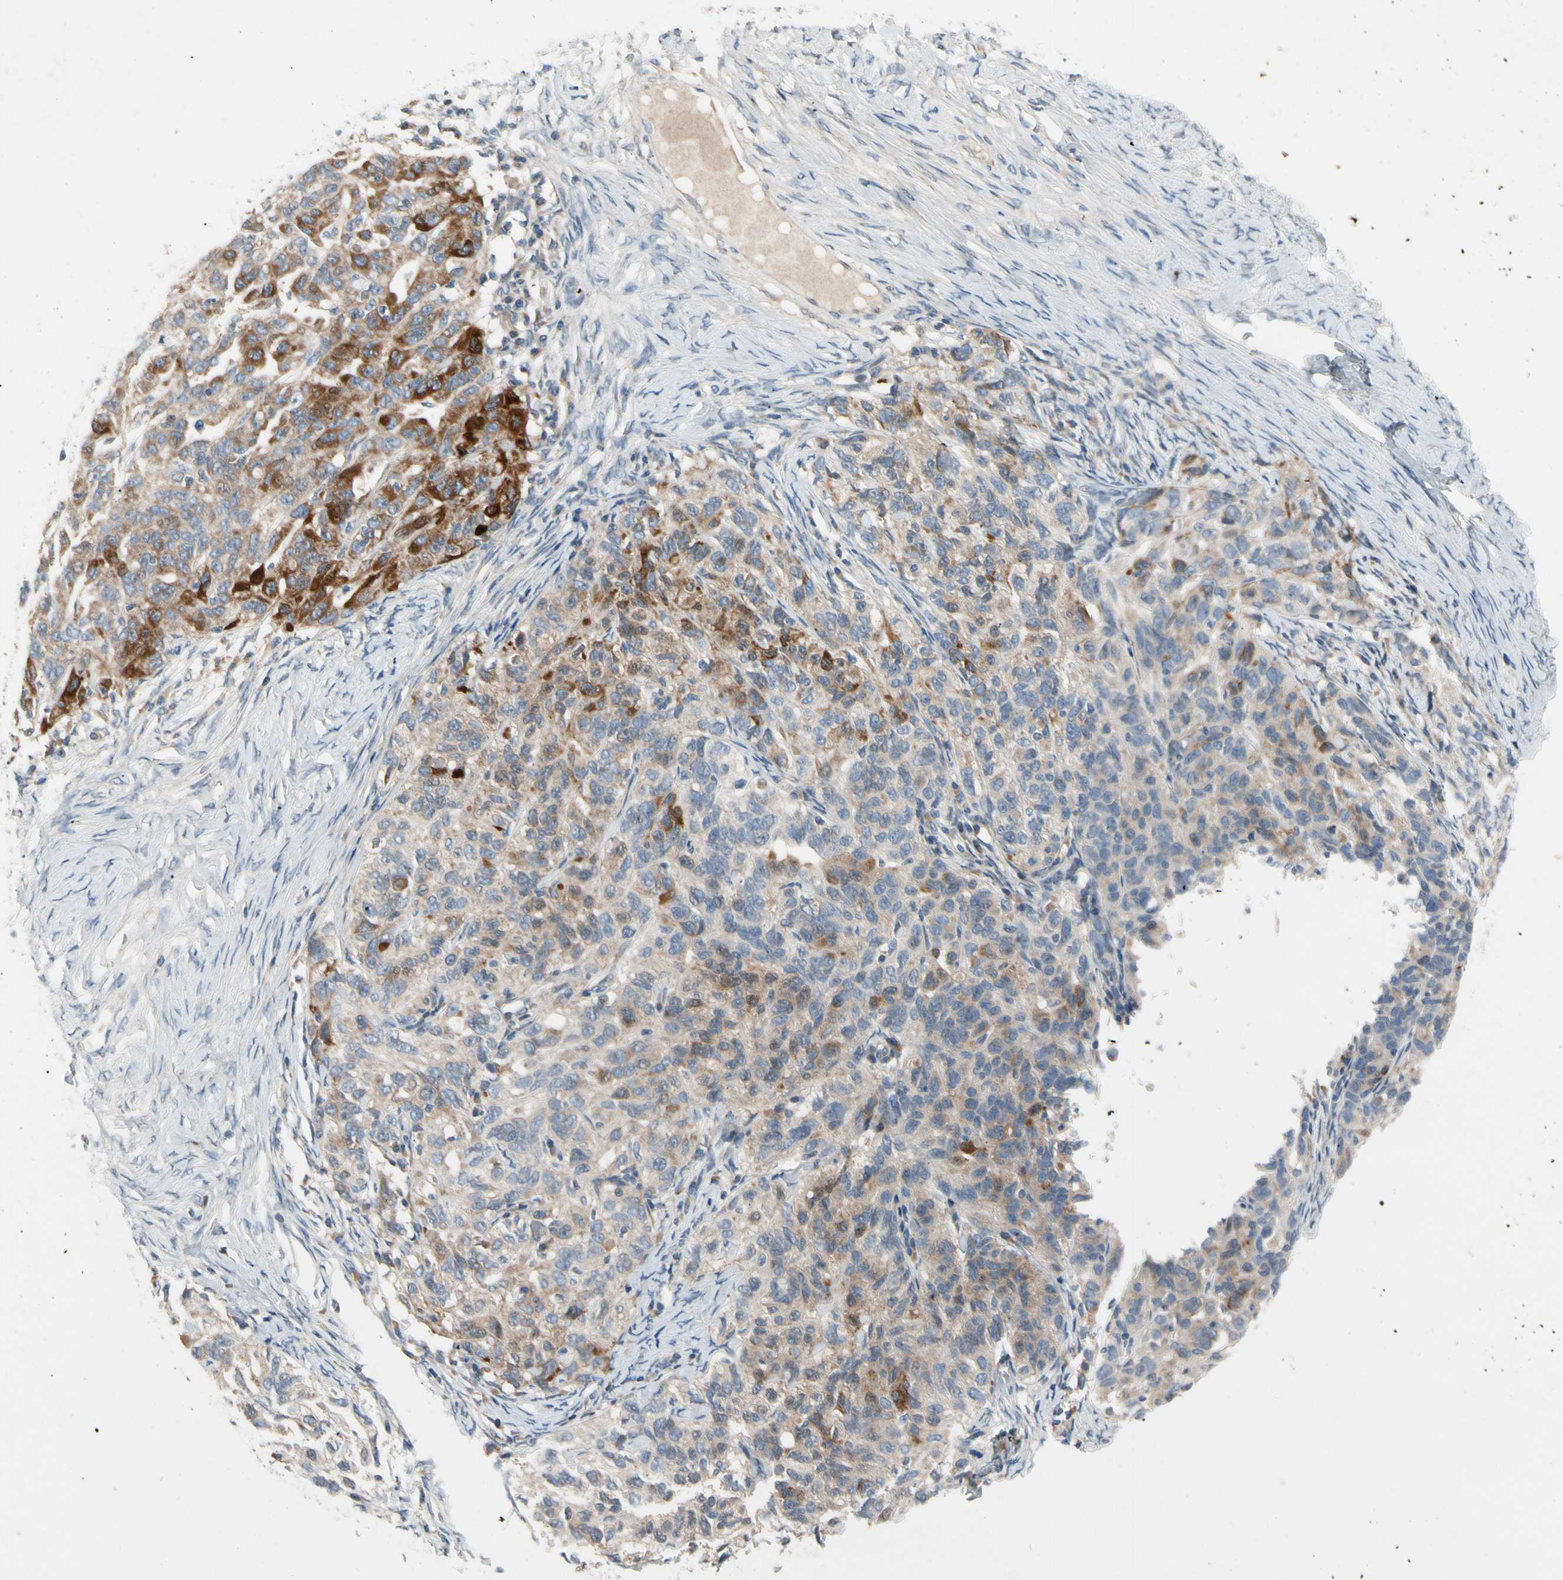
{"staining": {"intensity": "moderate", "quantity": ">75%", "location": "cytoplasmic/membranous"}, "tissue": "ovarian cancer", "cell_type": "Tumor cells", "image_type": "cancer", "snomed": [{"axis": "morphology", "description": "Cystadenocarcinoma, serous, NOS"}, {"axis": "topography", "description": "Ovary"}], "caption": "High-magnification brightfield microscopy of ovarian cancer (serous cystadenocarcinoma) stained with DAB (3,3'-diaminobenzidine) (brown) and counterstained with hematoxylin (blue). tumor cells exhibit moderate cytoplasmic/membranous positivity is appreciated in about>75% of cells.", "gene": "PIP5K1B", "patient": {"sex": "female", "age": 82}}